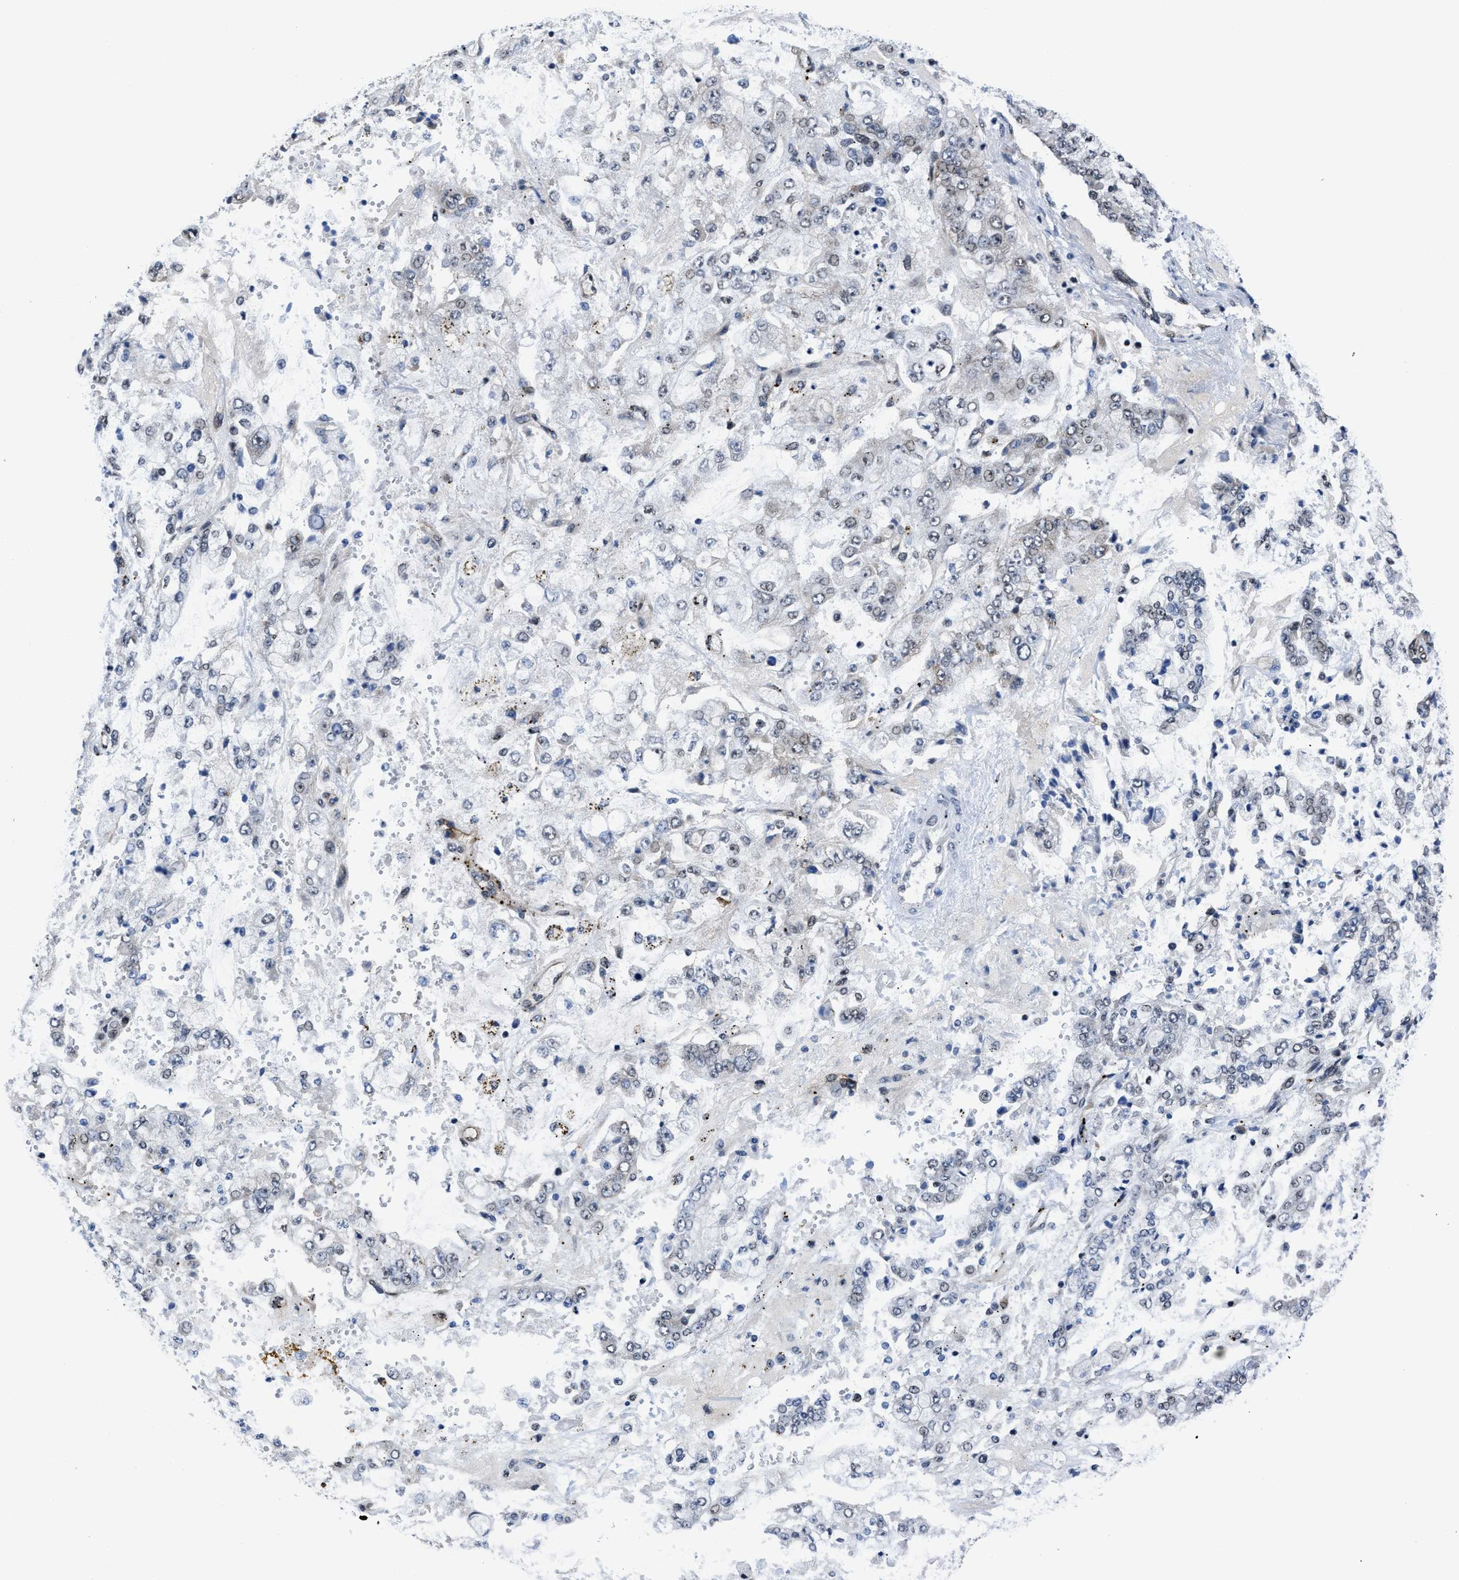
{"staining": {"intensity": "negative", "quantity": "none", "location": "none"}, "tissue": "stomach cancer", "cell_type": "Tumor cells", "image_type": "cancer", "snomed": [{"axis": "morphology", "description": "Adenocarcinoma, NOS"}, {"axis": "topography", "description": "Stomach"}], "caption": "Protein analysis of adenocarcinoma (stomach) reveals no significant positivity in tumor cells.", "gene": "MARCKSL1", "patient": {"sex": "male", "age": 76}}